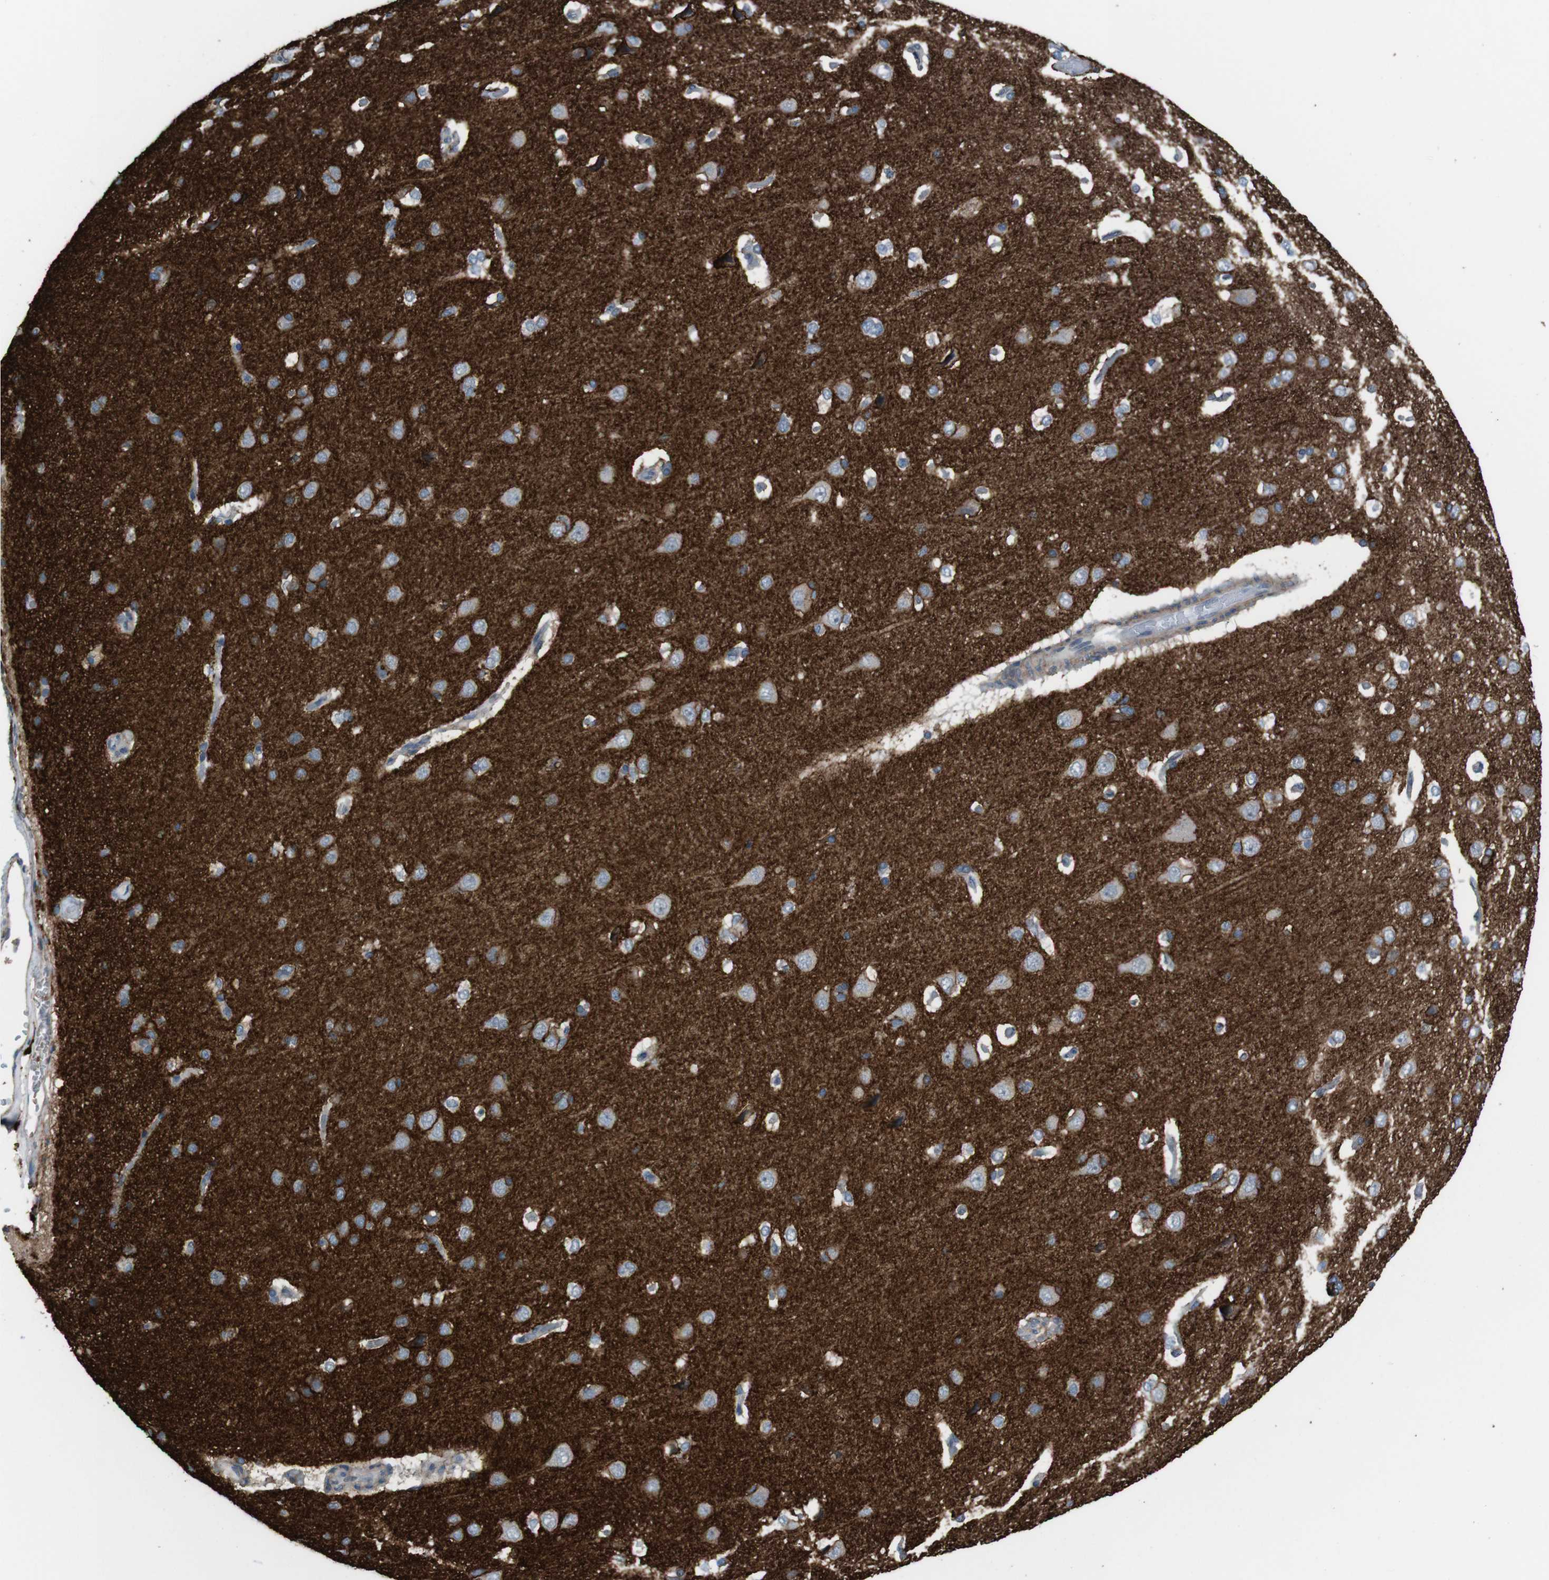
{"staining": {"intensity": "negative", "quantity": "none", "location": "none"}, "tissue": "cerebral cortex", "cell_type": "Endothelial cells", "image_type": "normal", "snomed": [{"axis": "morphology", "description": "Normal tissue, NOS"}, {"axis": "topography", "description": "Cerebral cortex"}], "caption": "Unremarkable cerebral cortex was stained to show a protein in brown. There is no significant staining in endothelial cells. (DAB (3,3'-diaminobenzidine) immunohistochemistry with hematoxylin counter stain).", "gene": "ATP2B1", "patient": {"sex": "male", "age": 62}}